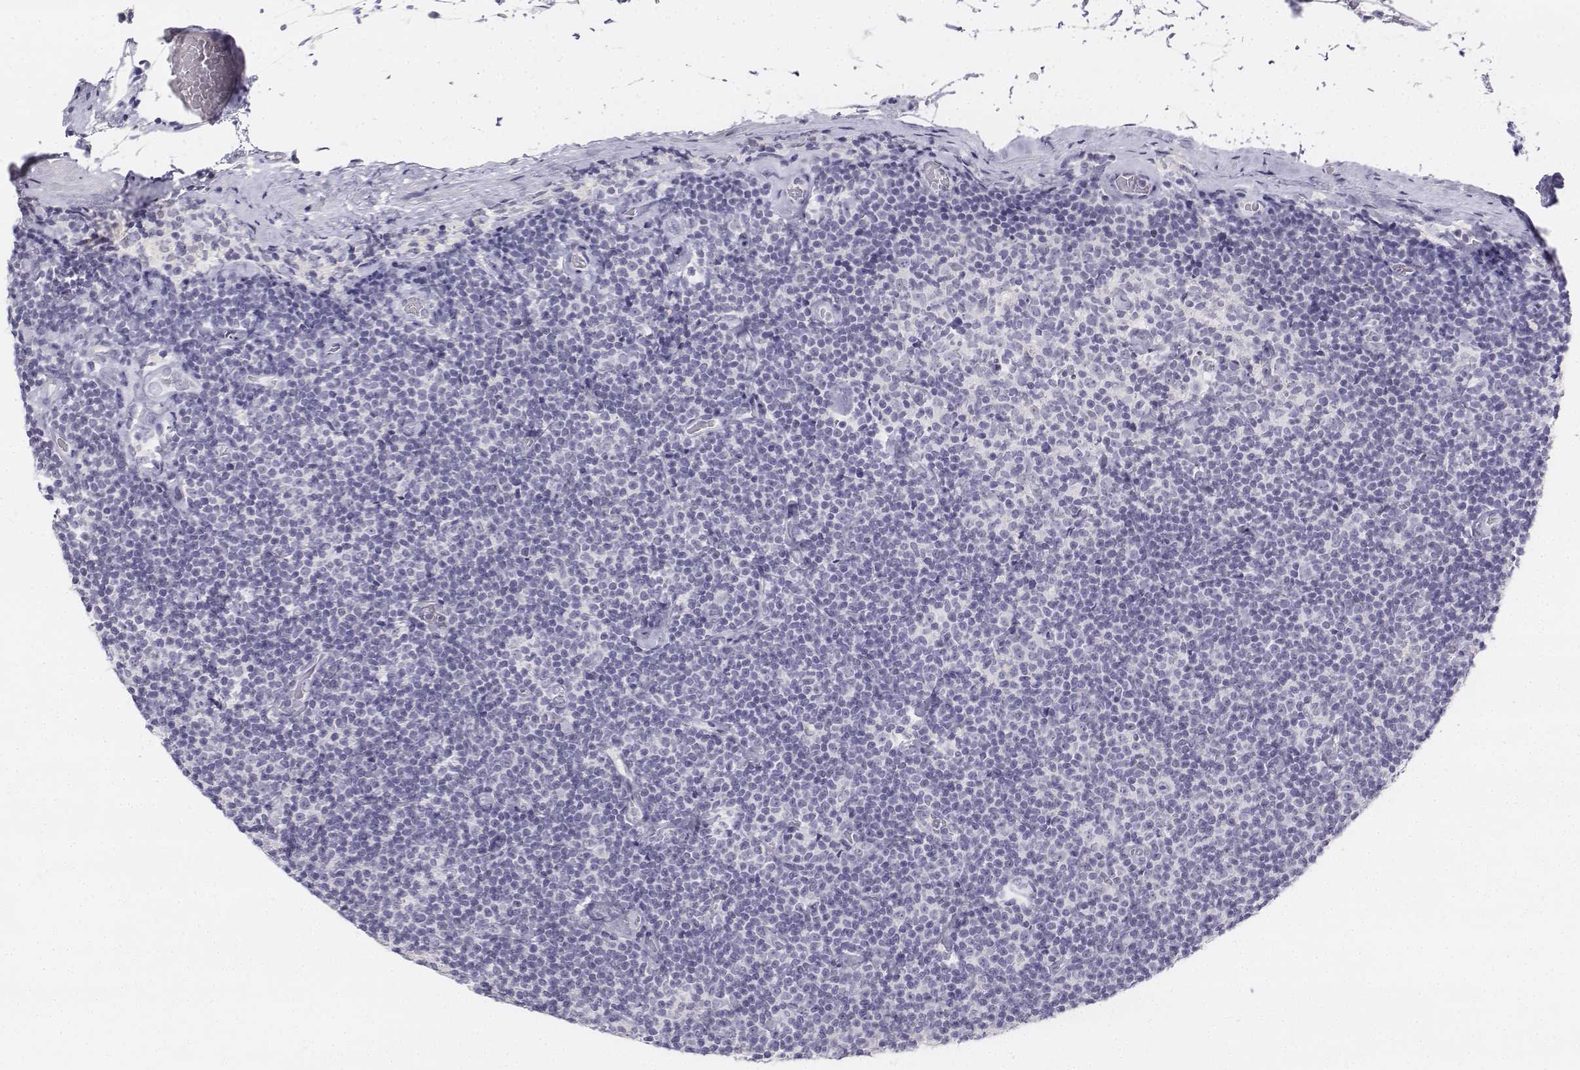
{"staining": {"intensity": "negative", "quantity": "none", "location": "none"}, "tissue": "lymphoma", "cell_type": "Tumor cells", "image_type": "cancer", "snomed": [{"axis": "morphology", "description": "Malignant lymphoma, non-Hodgkin's type, Low grade"}, {"axis": "topography", "description": "Lymph node"}], "caption": "DAB (3,3'-diaminobenzidine) immunohistochemical staining of low-grade malignant lymphoma, non-Hodgkin's type shows no significant positivity in tumor cells.", "gene": "UCN2", "patient": {"sex": "male", "age": 81}}